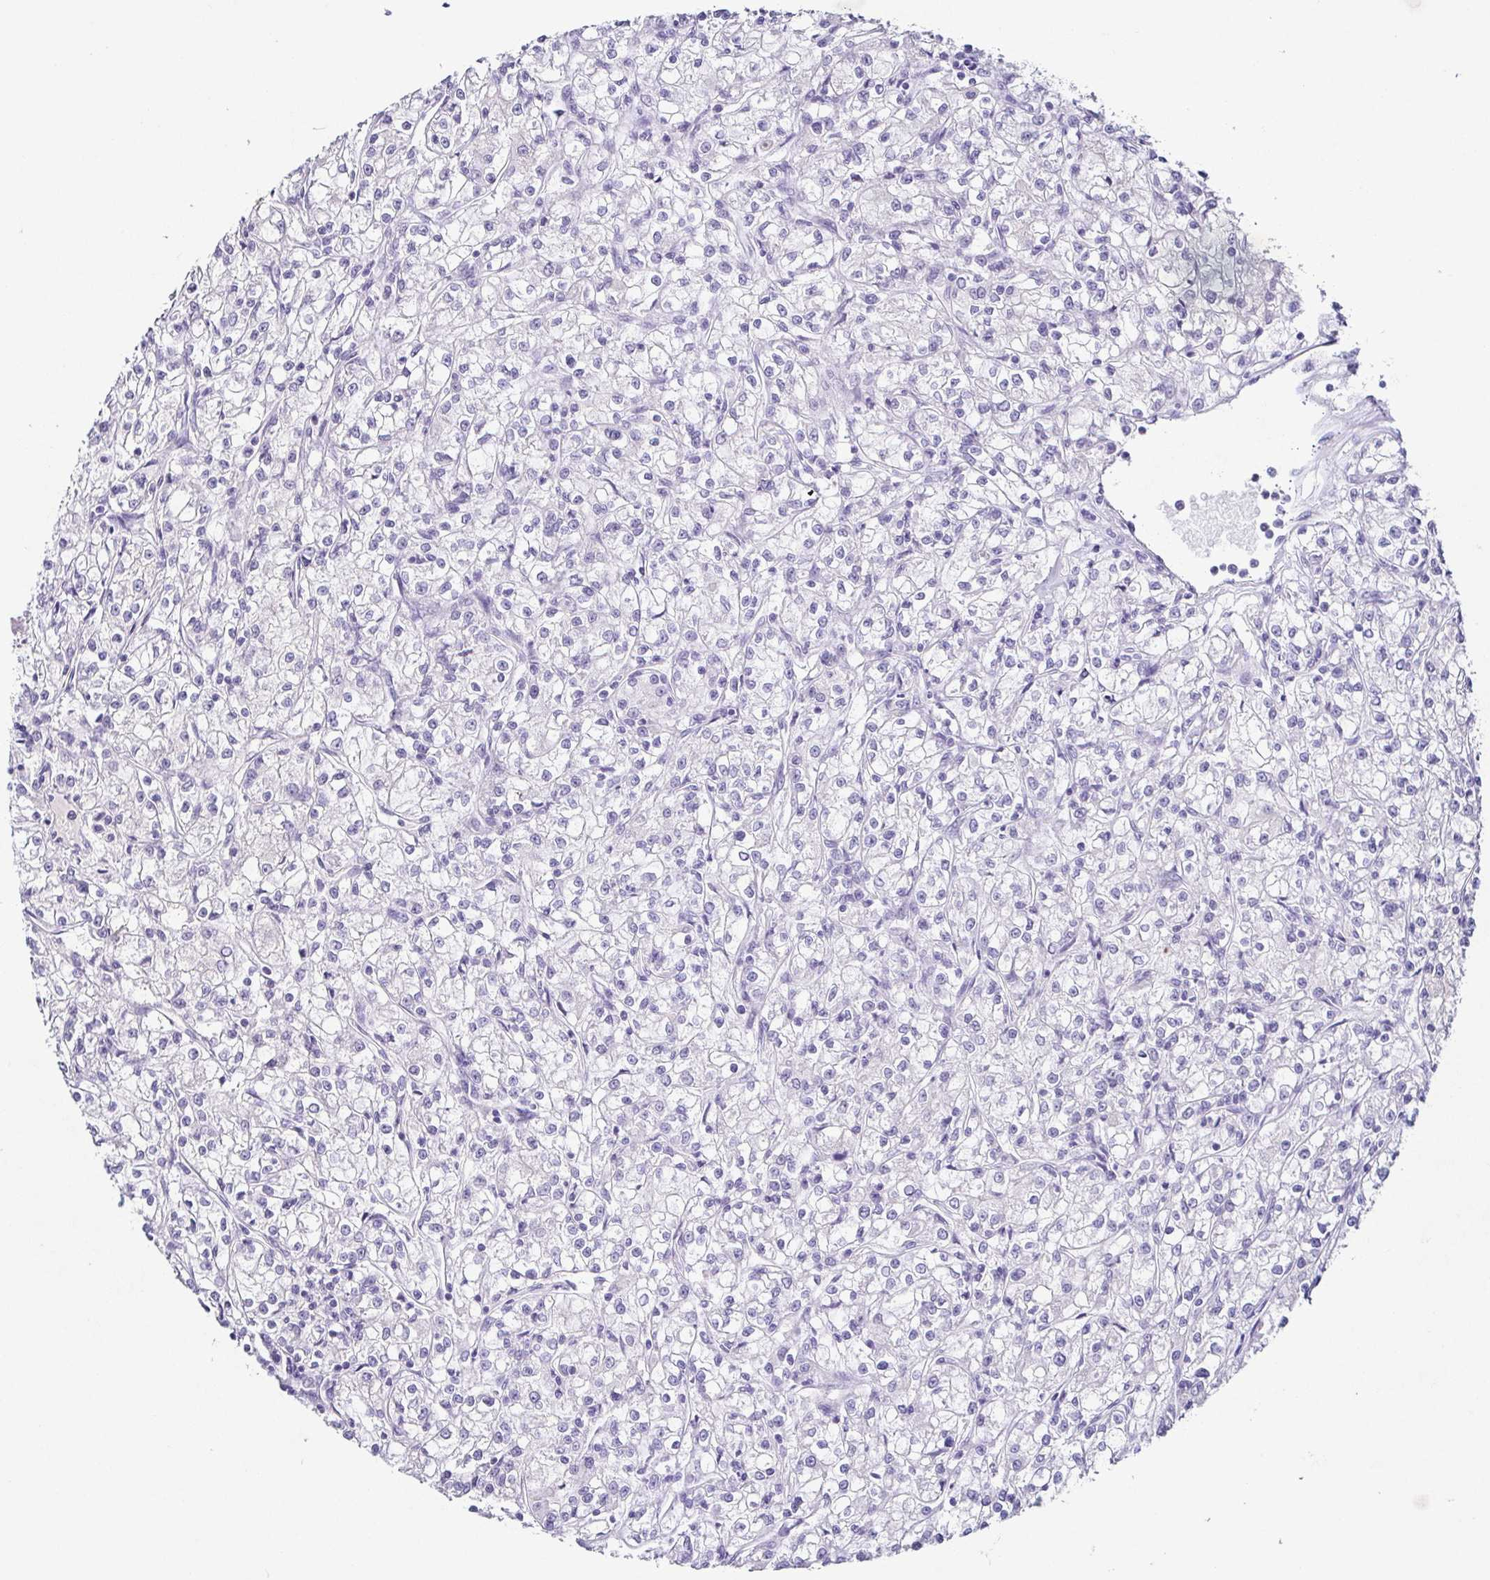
{"staining": {"intensity": "negative", "quantity": "none", "location": "none"}, "tissue": "renal cancer", "cell_type": "Tumor cells", "image_type": "cancer", "snomed": [{"axis": "morphology", "description": "Adenocarcinoma, NOS"}, {"axis": "topography", "description": "Kidney"}], "caption": "The histopathology image reveals no significant expression in tumor cells of renal cancer. (Stains: DAB (3,3'-diaminobenzidine) immunohistochemistry with hematoxylin counter stain, Microscopy: brightfield microscopy at high magnification).", "gene": "TP73", "patient": {"sex": "female", "age": 59}}